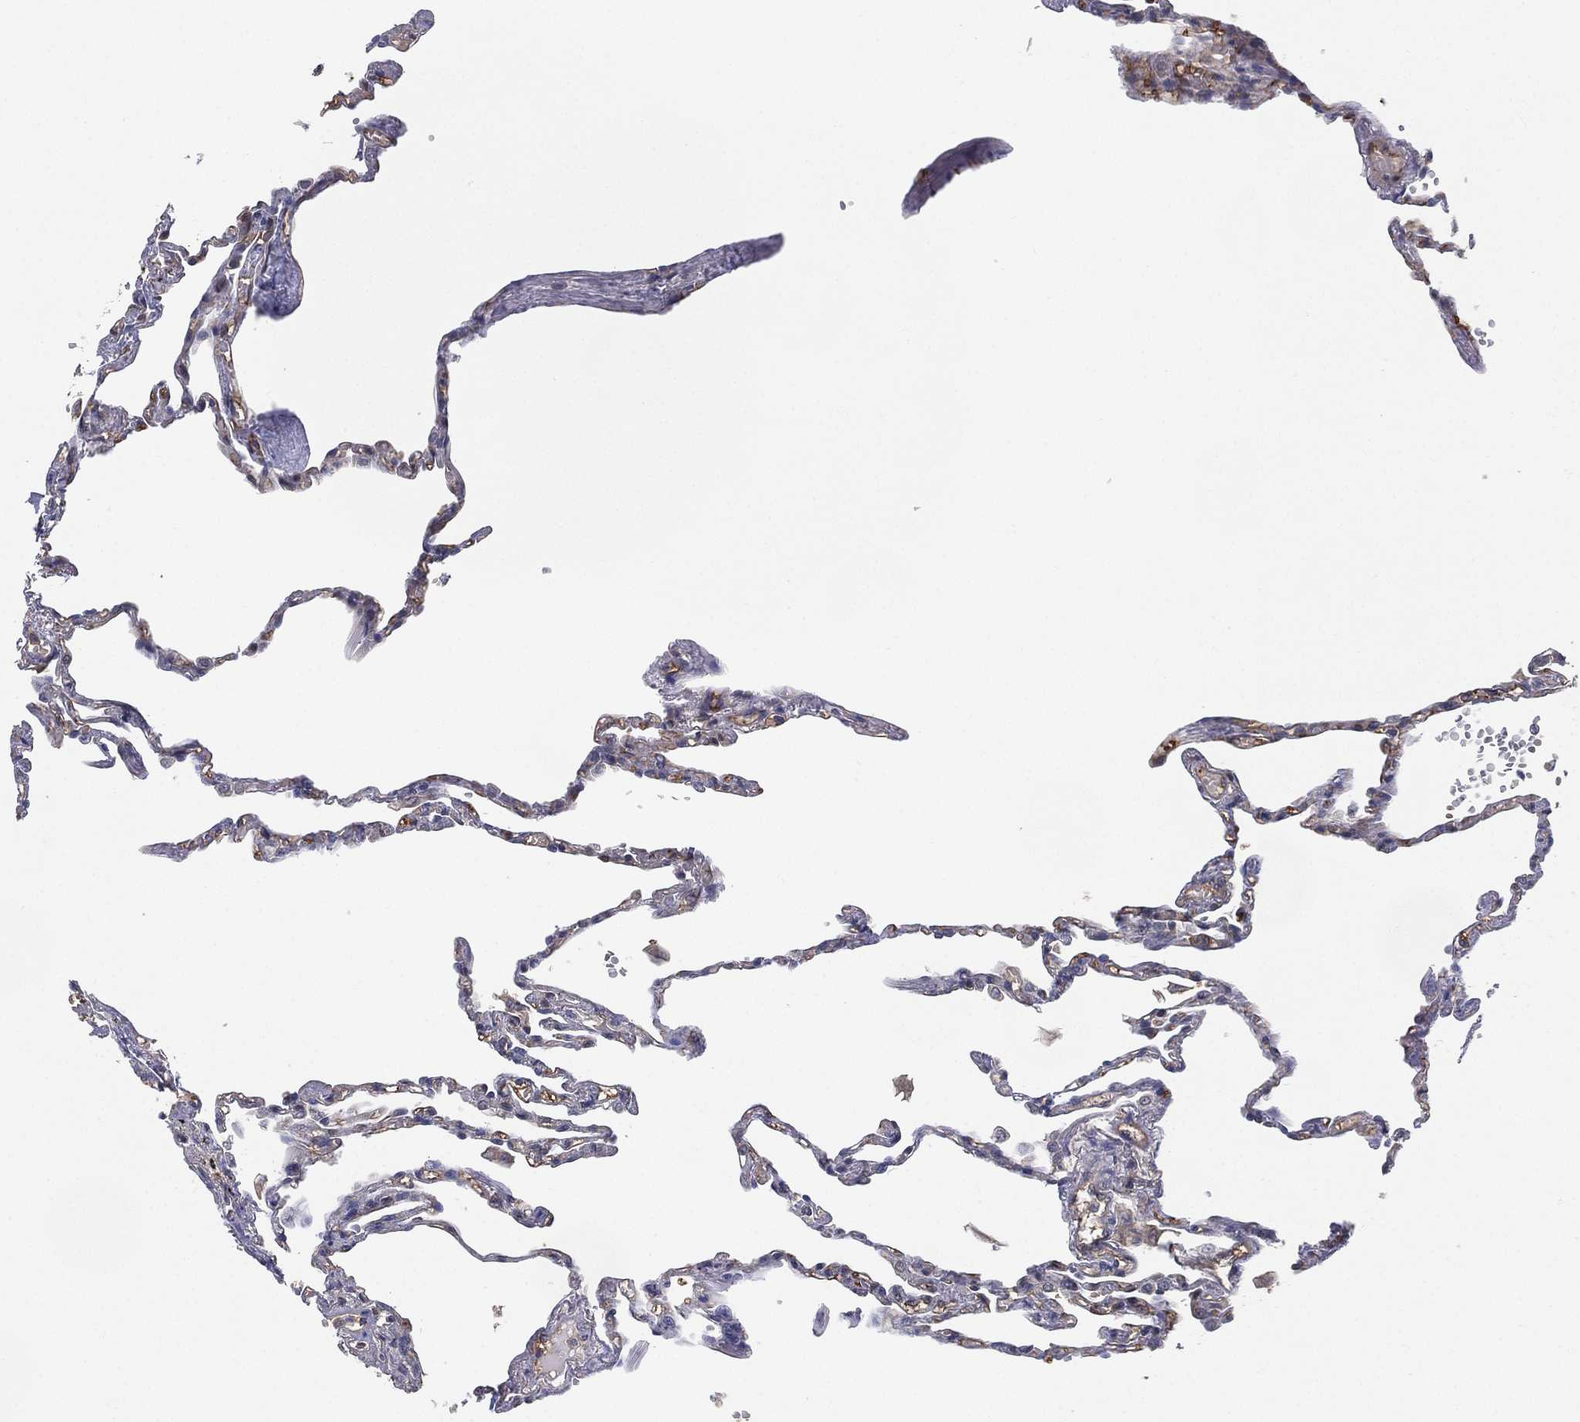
{"staining": {"intensity": "negative", "quantity": "none", "location": "none"}, "tissue": "lung", "cell_type": "Alveolar cells", "image_type": "normal", "snomed": [{"axis": "morphology", "description": "Normal tissue, NOS"}, {"axis": "topography", "description": "Lung"}], "caption": "The photomicrograph displays no staining of alveolar cells in unremarkable lung. The staining is performed using DAB (3,3'-diaminobenzidine) brown chromogen with nuclei counter-stained in using hematoxylin.", "gene": "PSMG4", "patient": {"sex": "male", "age": 78}}